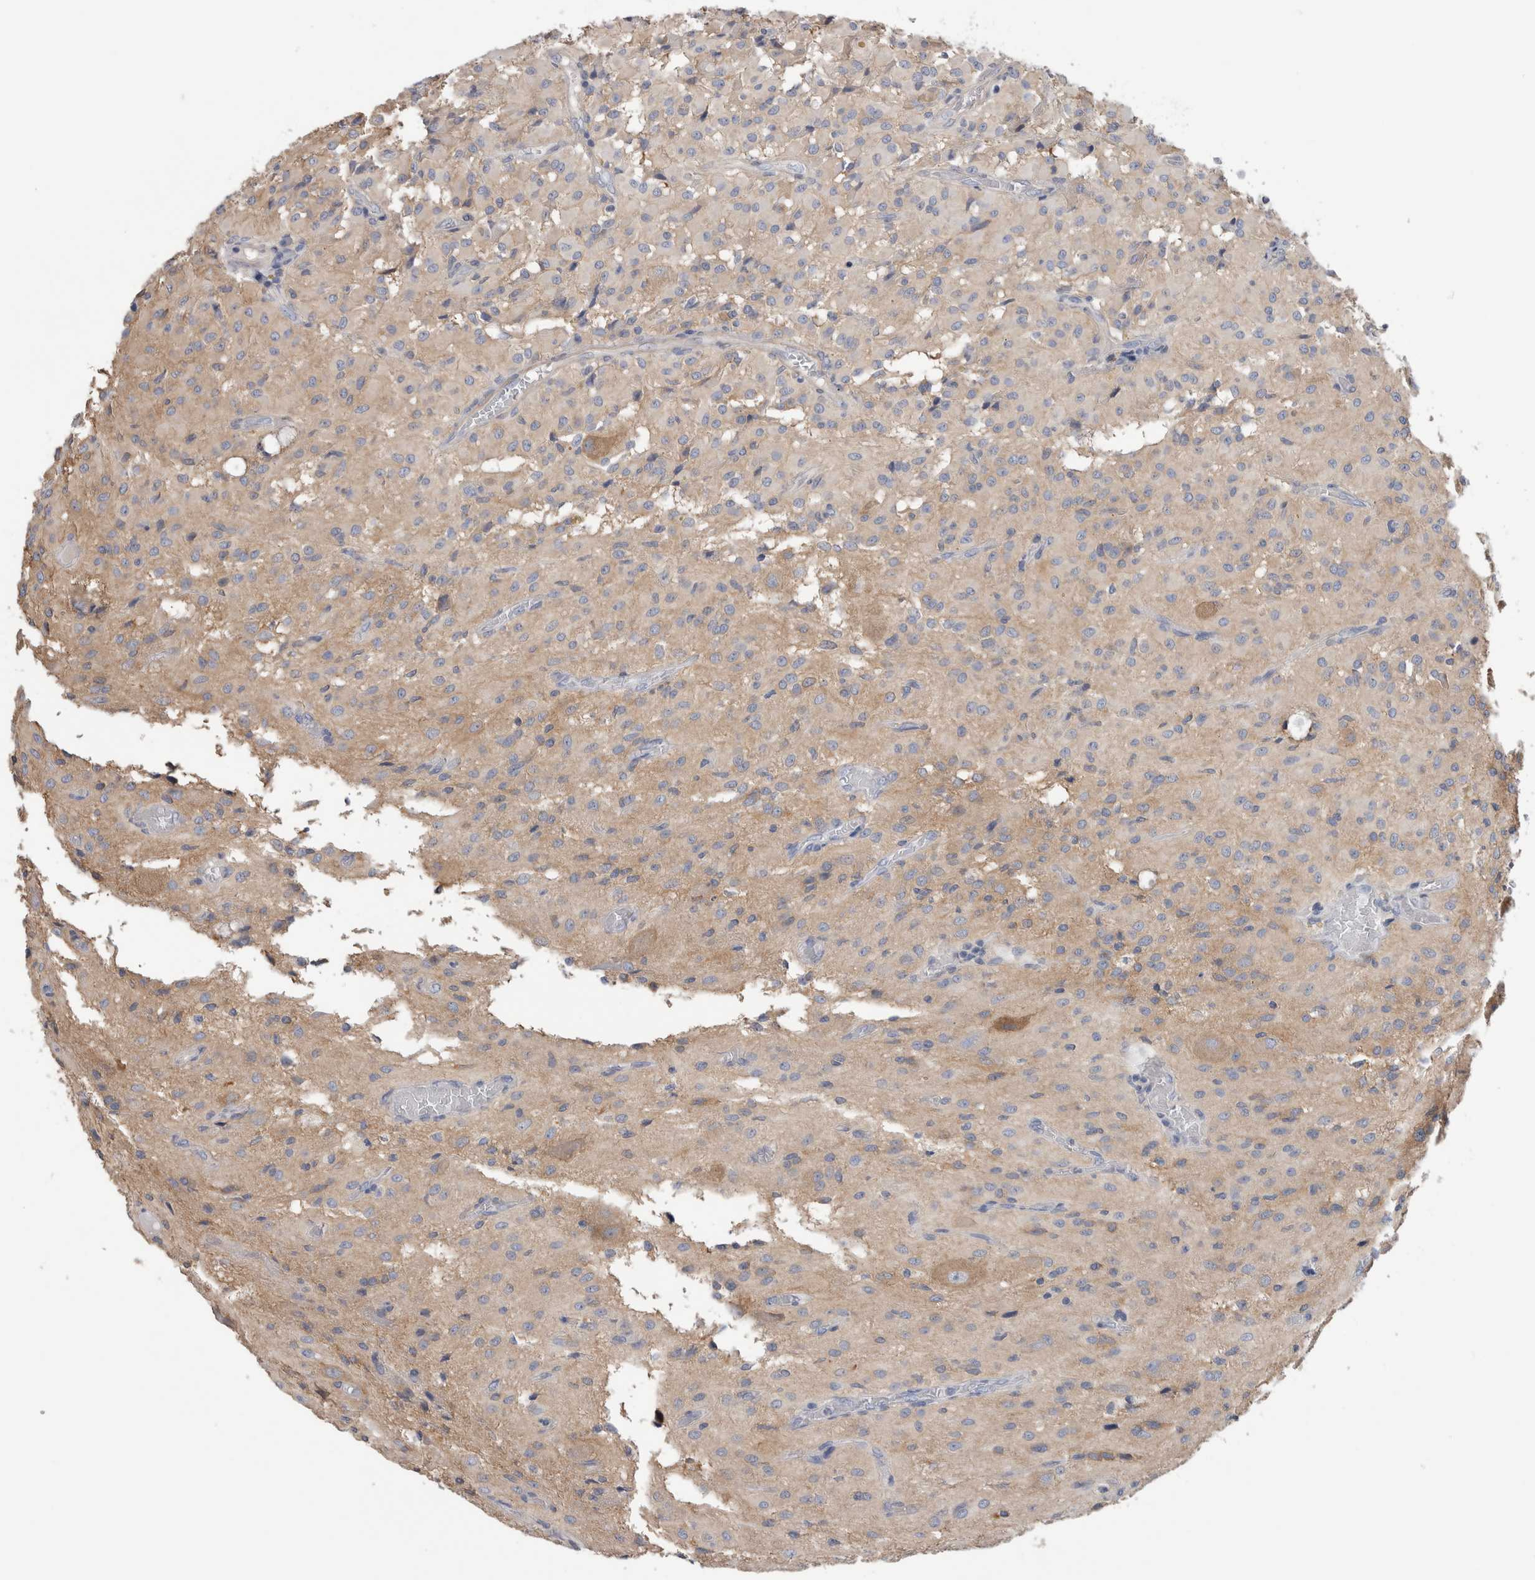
{"staining": {"intensity": "moderate", "quantity": "<25%", "location": "cytoplasmic/membranous"}, "tissue": "glioma", "cell_type": "Tumor cells", "image_type": "cancer", "snomed": [{"axis": "morphology", "description": "Glioma, malignant, High grade"}, {"axis": "topography", "description": "Brain"}], "caption": "Human malignant high-grade glioma stained with a protein marker reveals moderate staining in tumor cells.", "gene": "SCRN1", "patient": {"sex": "female", "age": 59}}